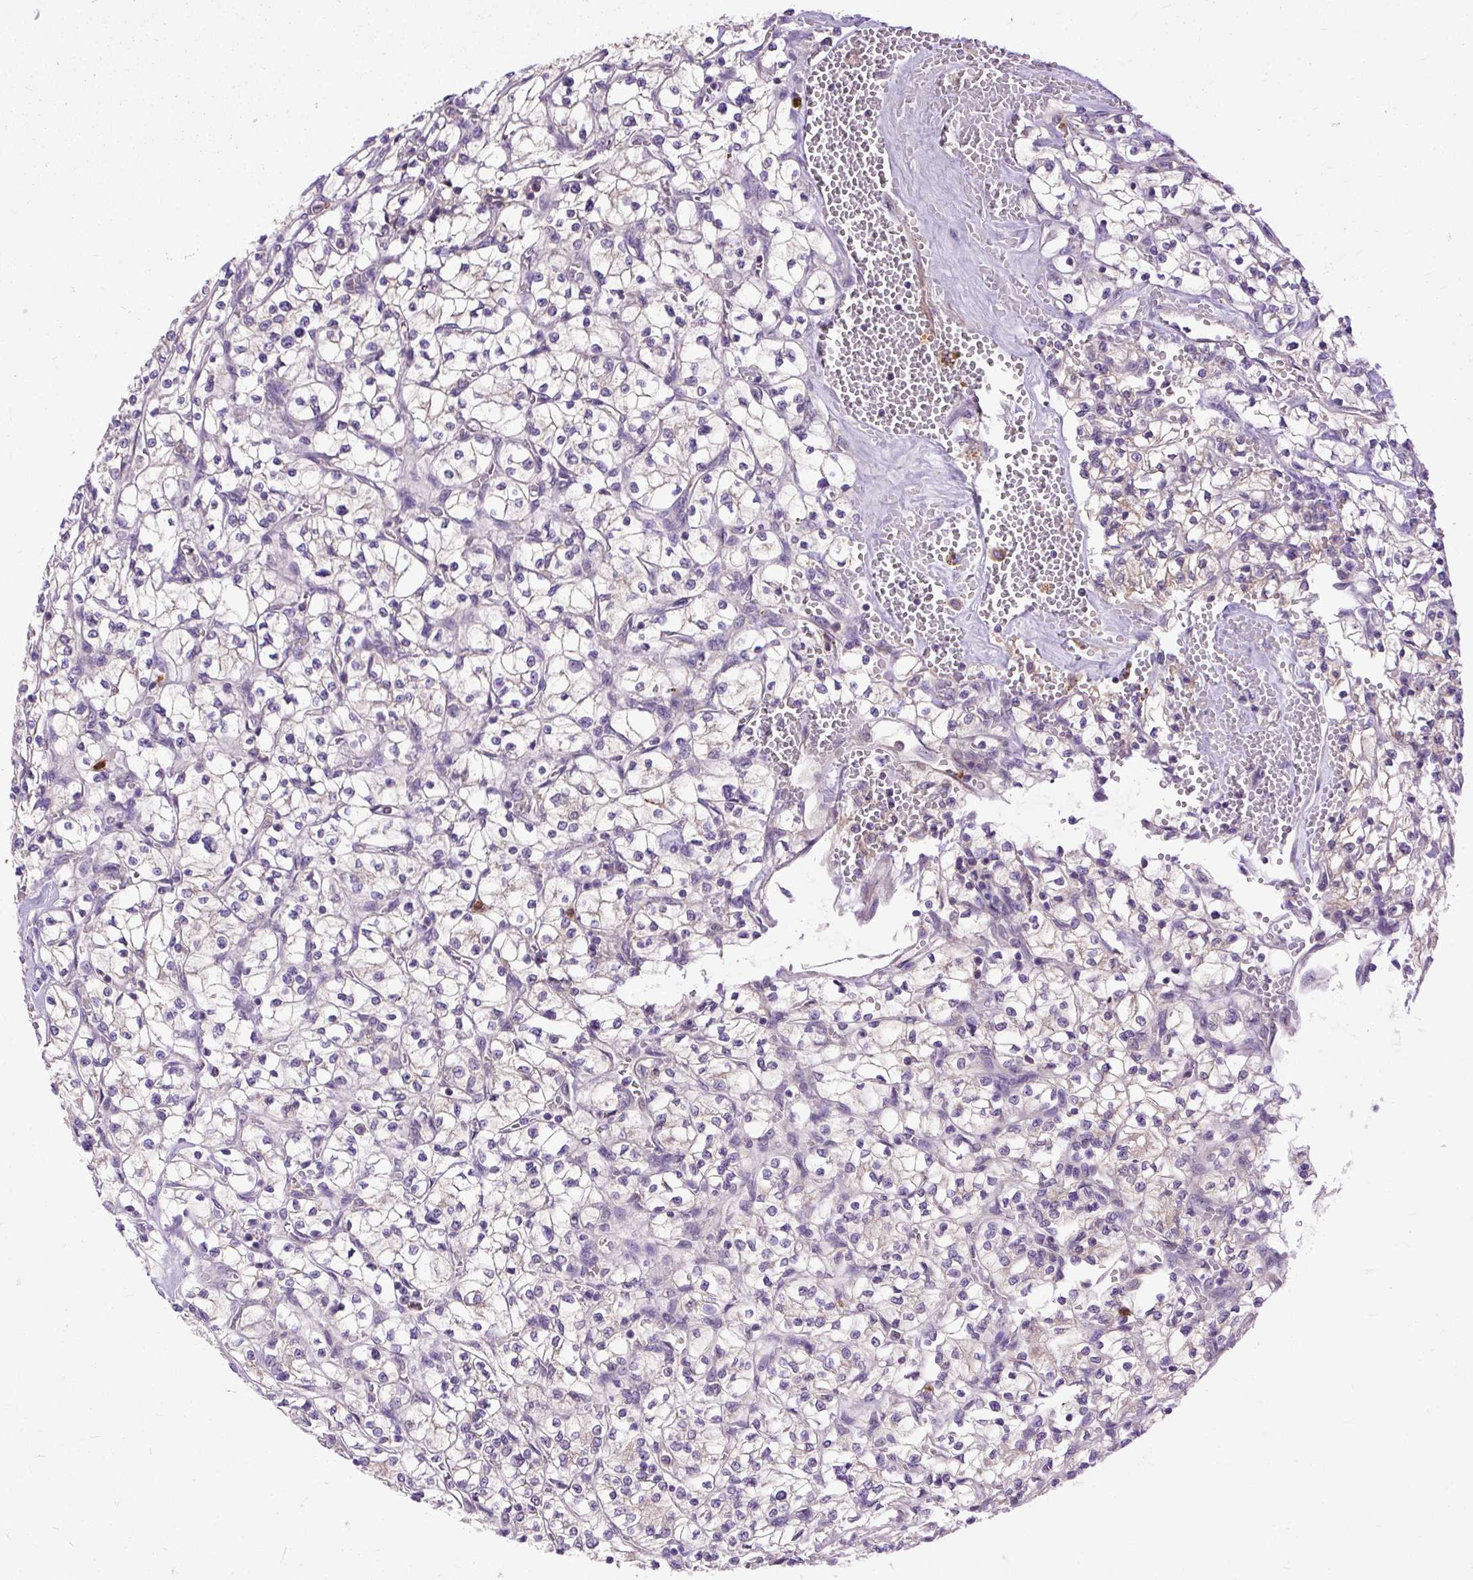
{"staining": {"intensity": "negative", "quantity": "none", "location": "none"}, "tissue": "renal cancer", "cell_type": "Tumor cells", "image_type": "cancer", "snomed": [{"axis": "morphology", "description": "Adenocarcinoma, NOS"}, {"axis": "topography", "description": "Kidney"}], "caption": "The IHC photomicrograph has no significant staining in tumor cells of renal adenocarcinoma tissue.", "gene": "CTTNBP2", "patient": {"sex": "female", "age": 64}}